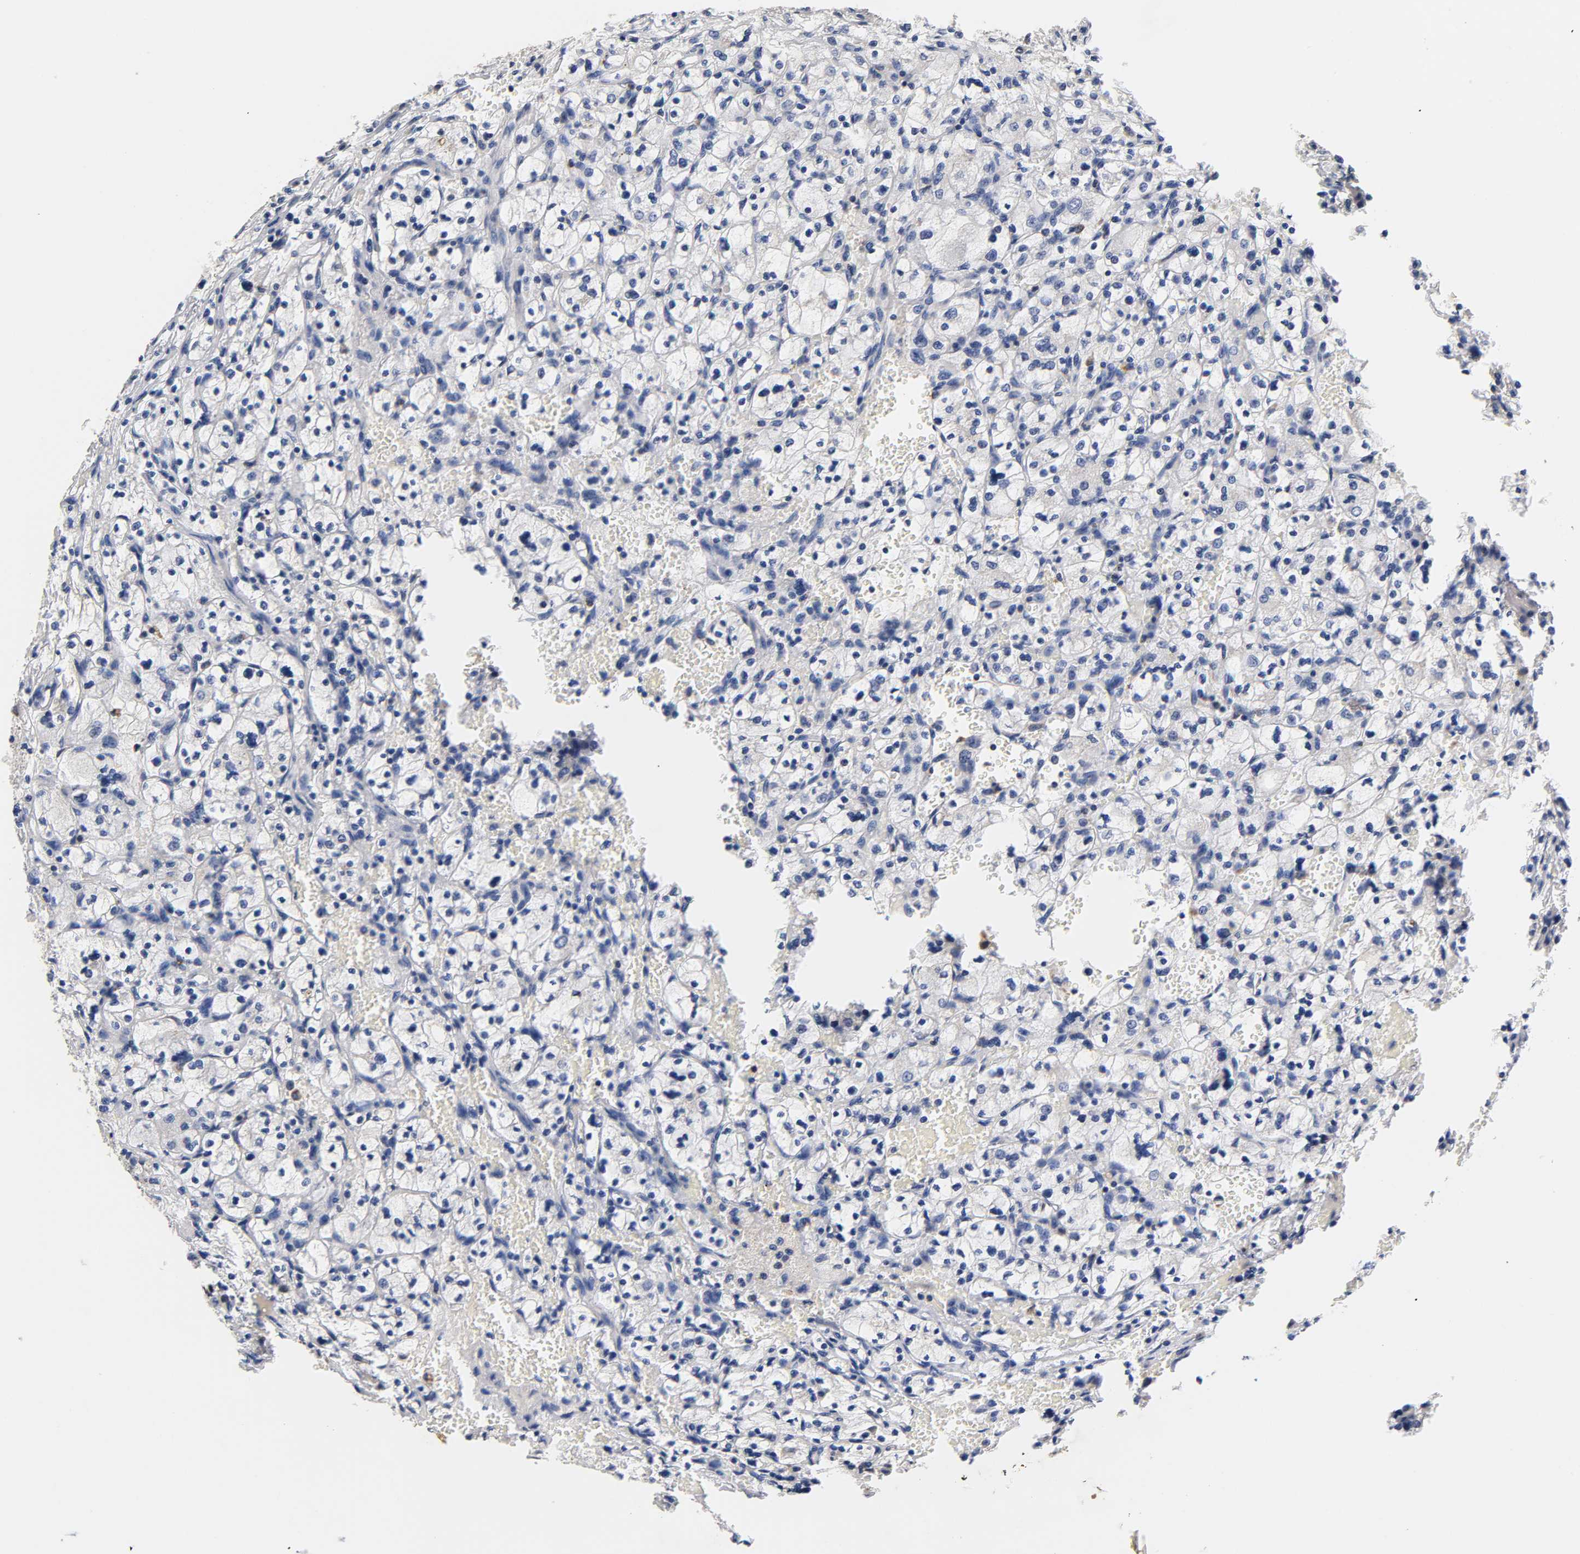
{"staining": {"intensity": "negative", "quantity": "none", "location": "none"}, "tissue": "renal cancer", "cell_type": "Tumor cells", "image_type": "cancer", "snomed": [{"axis": "morphology", "description": "Adenocarcinoma, NOS"}, {"axis": "topography", "description": "Kidney"}], "caption": "Tumor cells are negative for protein expression in human renal cancer (adenocarcinoma).", "gene": "SEMA5A", "patient": {"sex": "female", "age": 83}}